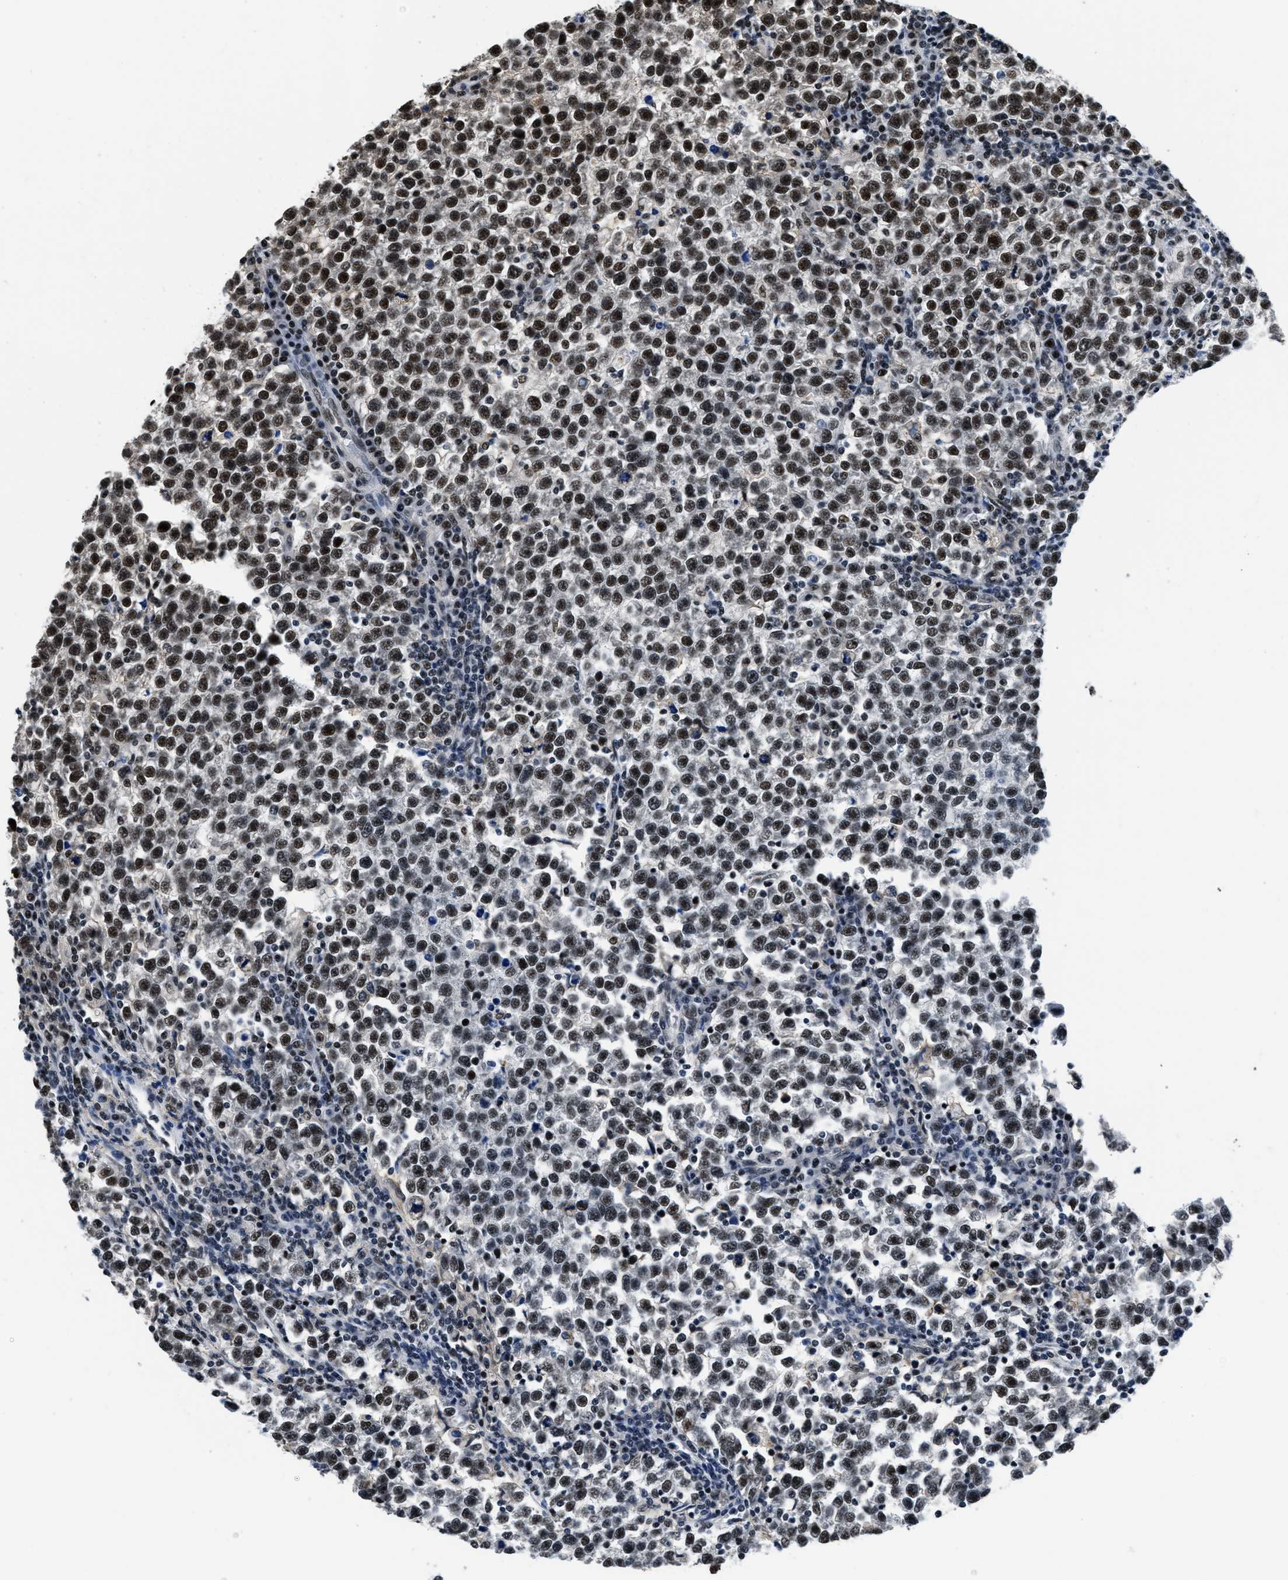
{"staining": {"intensity": "strong", "quantity": ">75%", "location": "nuclear"}, "tissue": "testis cancer", "cell_type": "Tumor cells", "image_type": "cancer", "snomed": [{"axis": "morphology", "description": "Normal tissue, NOS"}, {"axis": "morphology", "description": "Seminoma, NOS"}, {"axis": "topography", "description": "Testis"}], "caption": "Immunohistochemistry (DAB (3,3'-diaminobenzidine)) staining of testis cancer demonstrates strong nuclear protein positivity in about >75% of tumor cells.", "gene": "HNRNPH2", "patient": {"sex": "male", "age": 43}}